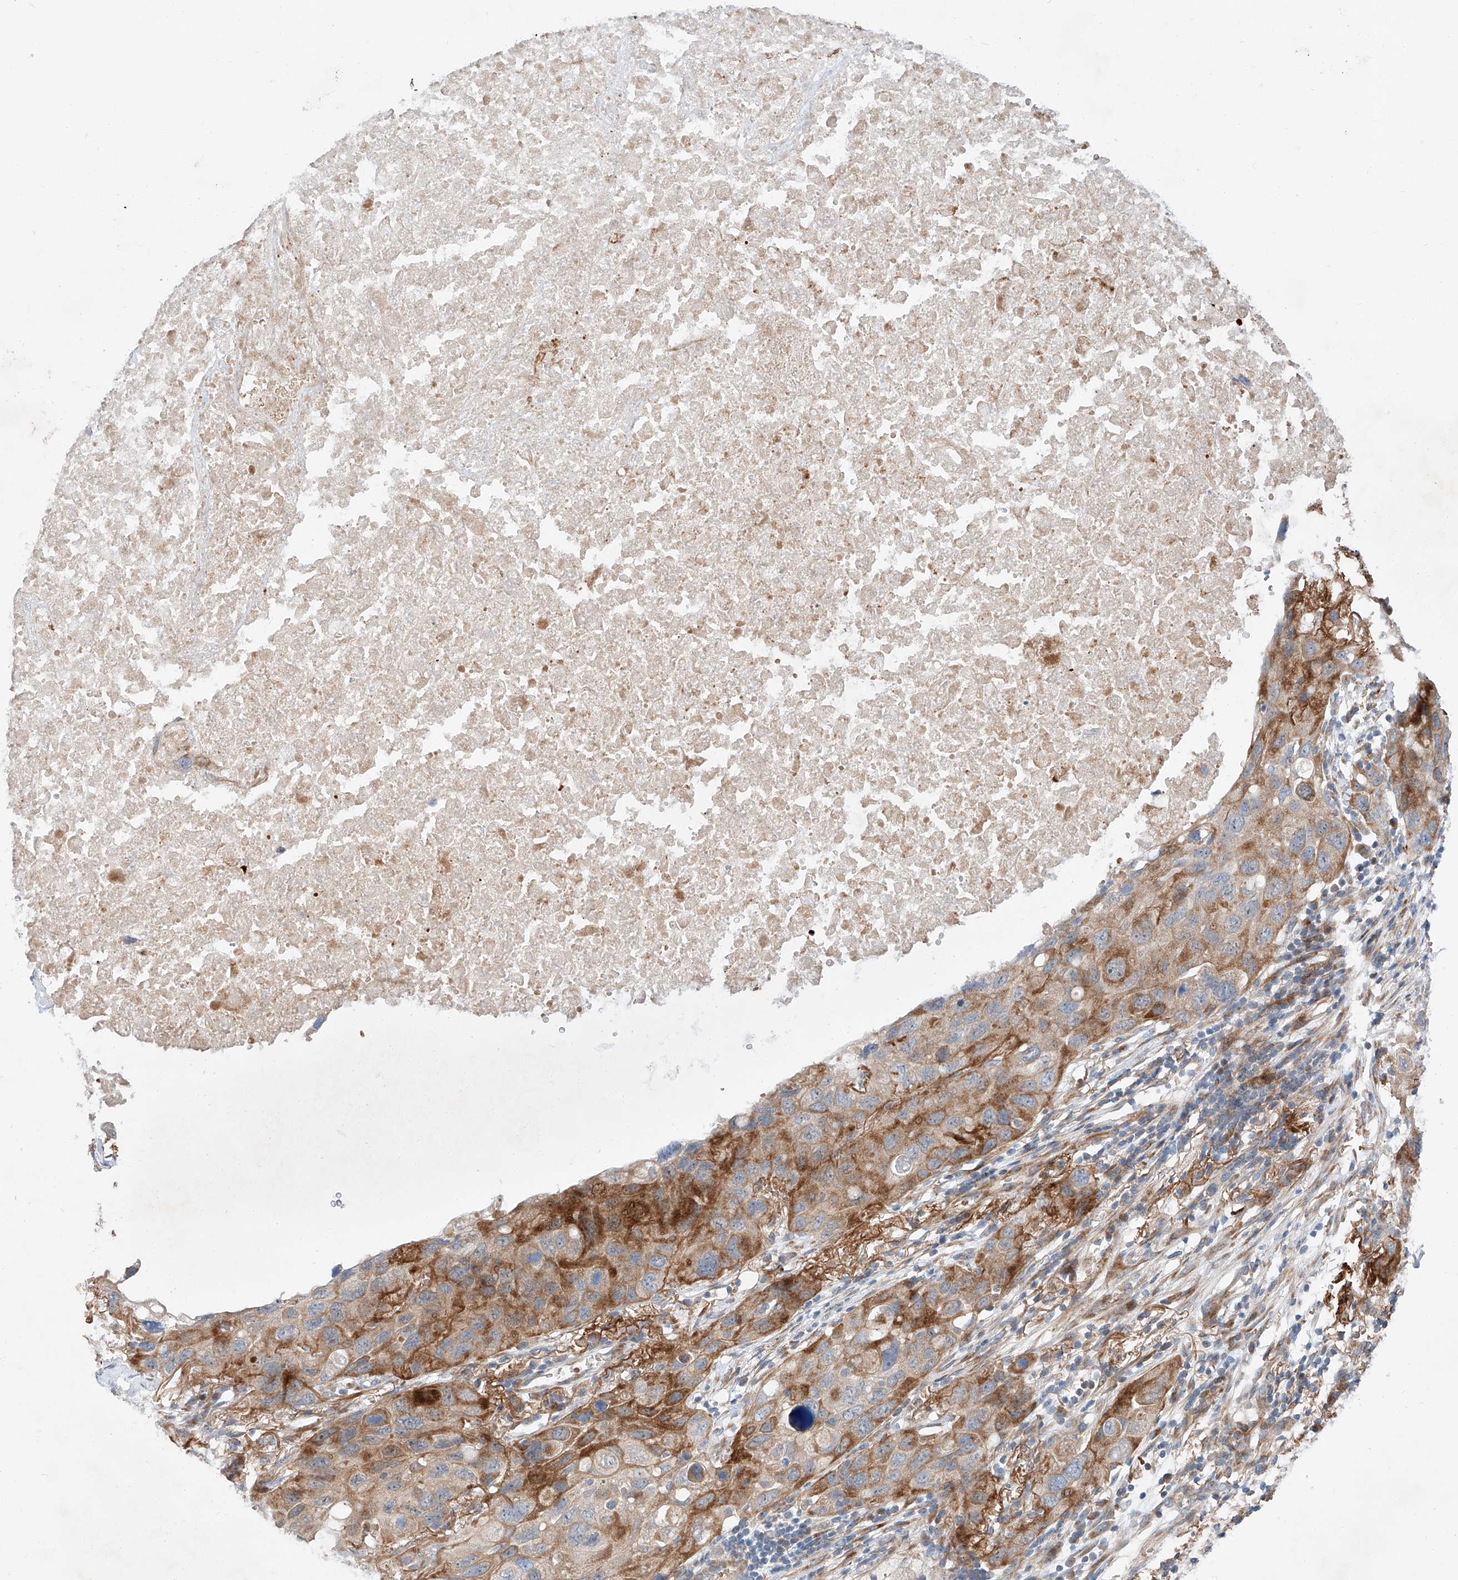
{"staining": {"intensity": "moderate", "quantity": ">75%", "location": "cytoplasmic/membranous"}, "tissue": "lung cancer", "cell_type": "Tumor cells", "image_type": "cancer", "snomed": [{"axis": "morphology", "description": "Squamous cell carcinoma, NOS"}, {"axis": "topography", "description": "Lung"}], "caption": "Squamous cell carcinoma (lung) stained with DAB (3,3'-diaminobenzidine) IHC shows medium levels of moderate cytoplasmic/membranous expression in about >75% of tumor cells.", "gene": "USF3", "patient": {"sex": "female", "age": 73}}